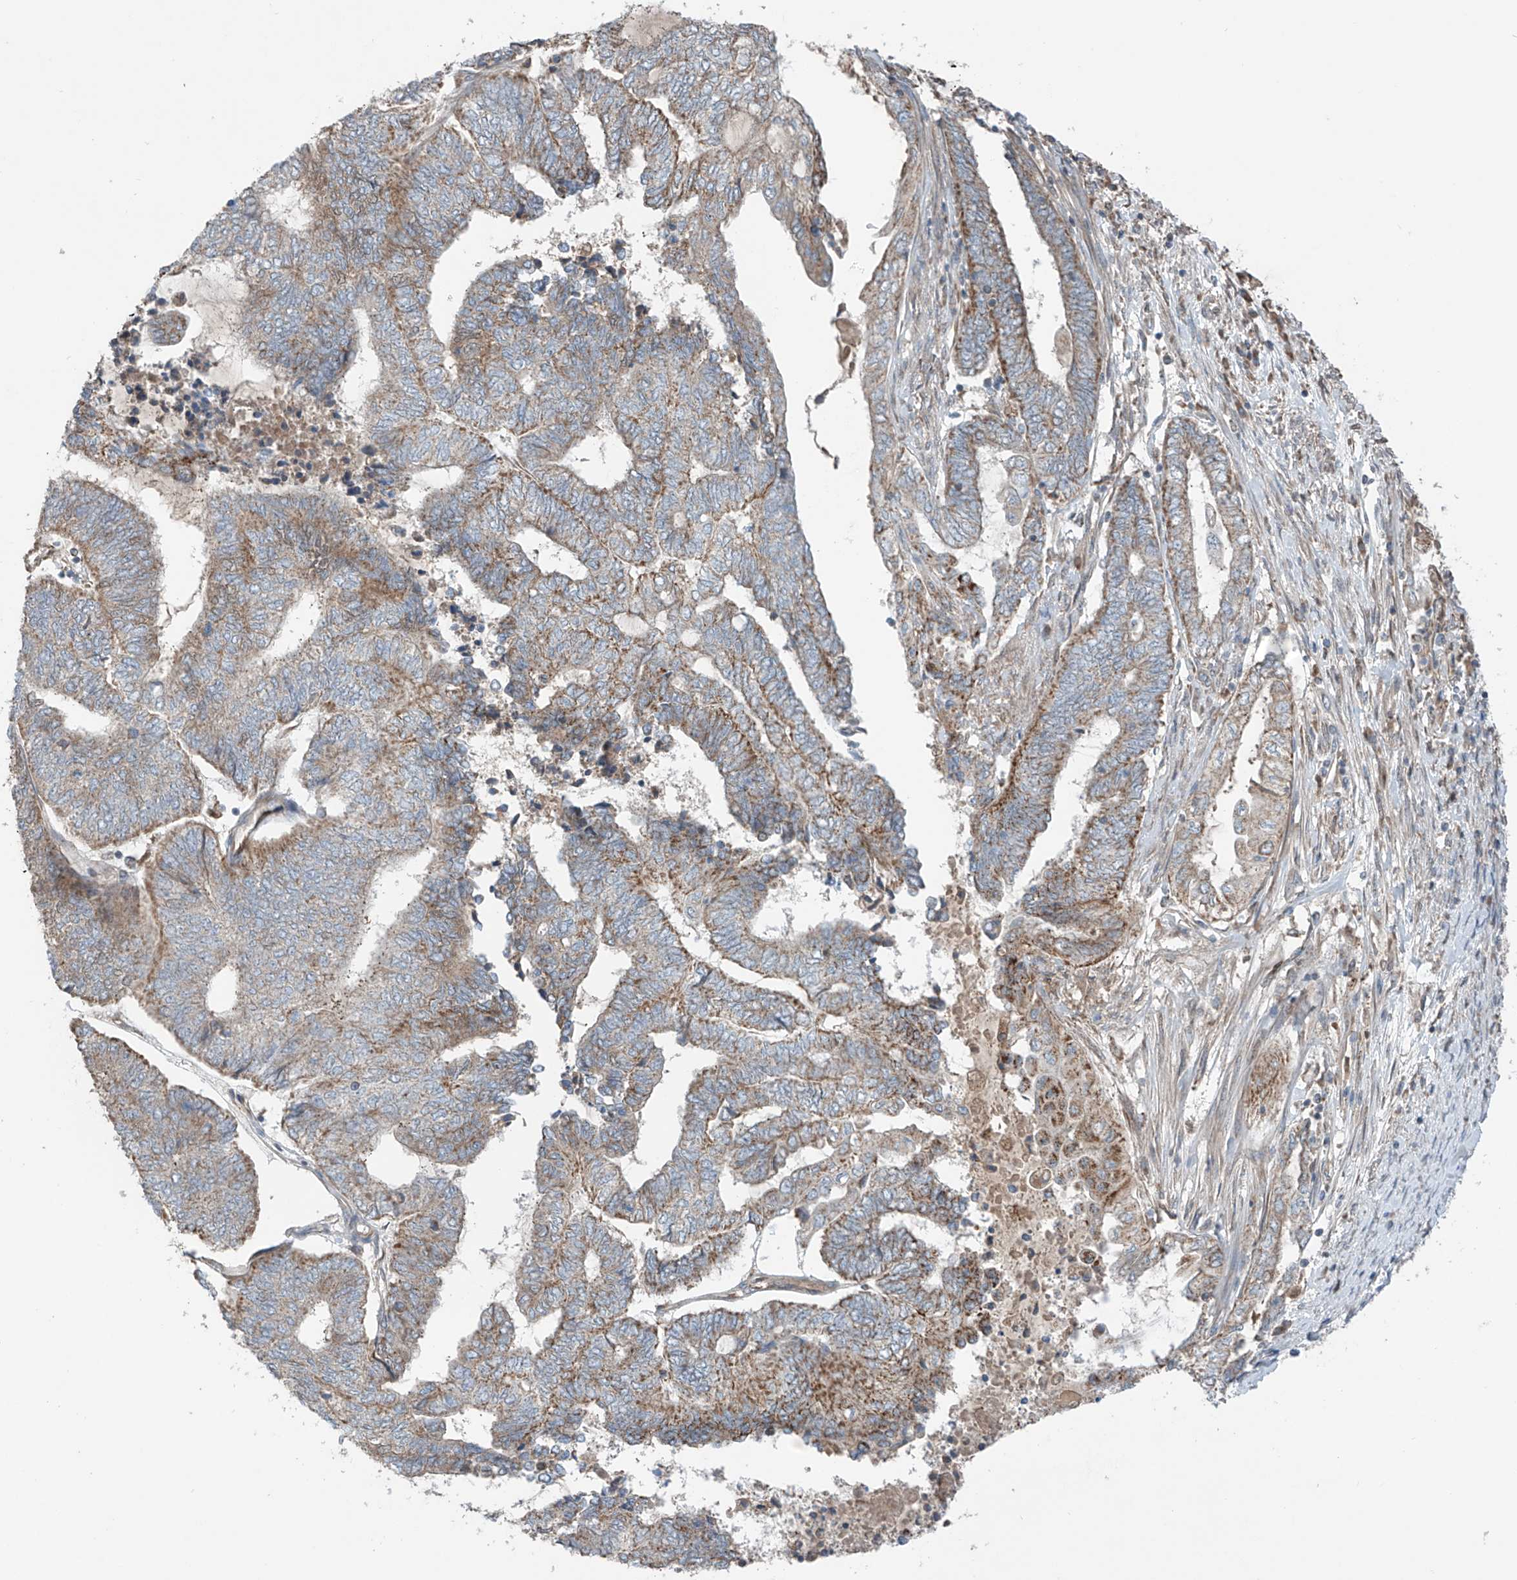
{"staining": {"intensity": "weak", "quantity": "25%-75%", "location": "cytoplasmic/membranous"}, "tissue": "endometrial cancer", "cell_type": "Tumor cells", "image_type": "cancer", "snomed": [{"axis": "morphology", "description": "Adenocarcinoma, NOS"}, {"axis": "topography", "description": "Uterus"}, {"axis": "topography", "description": "Endometrium"}], "caption": "The immunohistochemical stain labels weak cytoplasmic/membranous expression in tumor cells of endometrial adenocarcinoma tissue.", "gene": "SAMD3", "patient": {"sex": "female", "age": 70}}